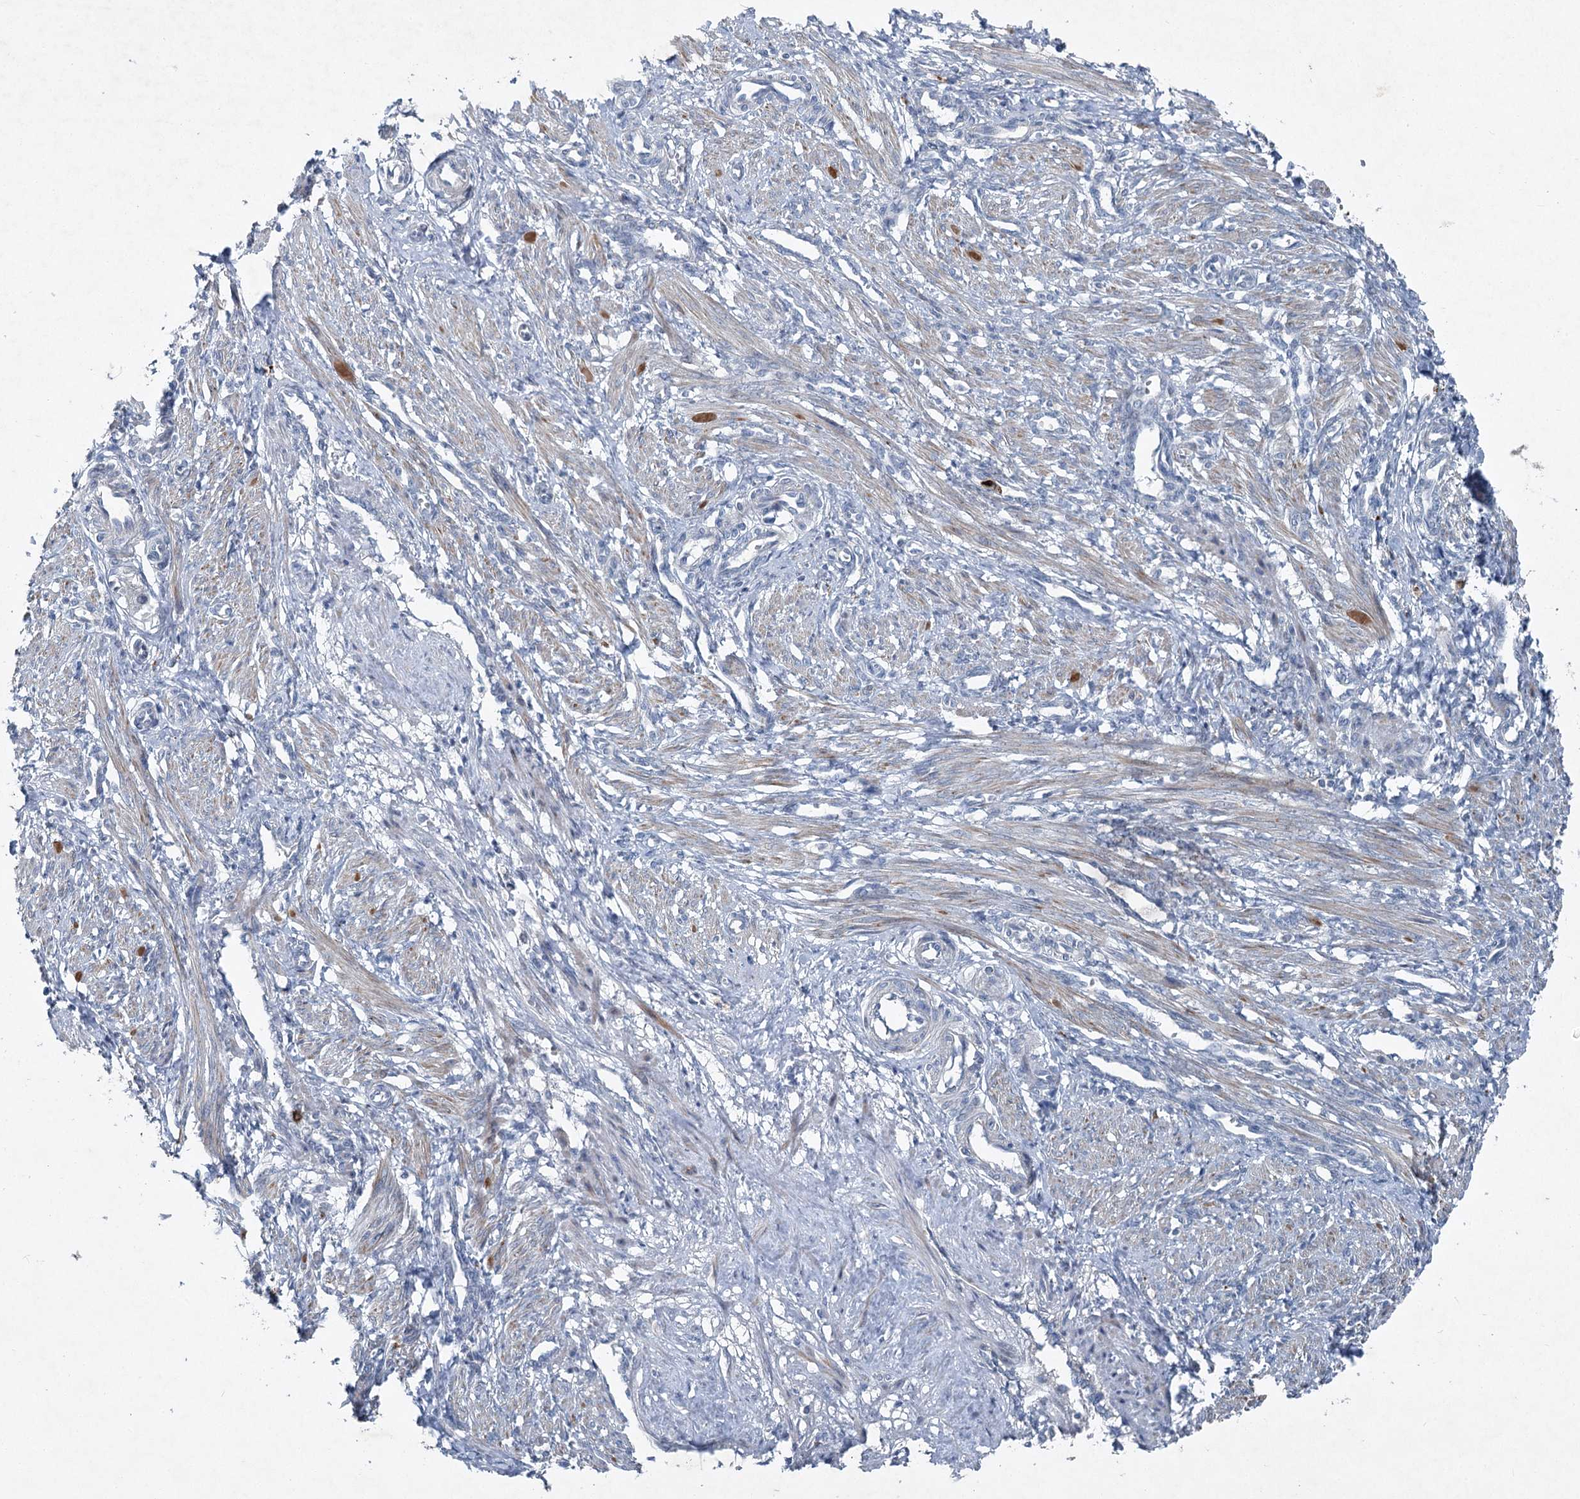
{"staining": {"intensity": "moderate", "quantity": "<25%", "location": "cytoplasmic/membranous"}, "tissue": "smooth muscle", "cell_type": "Smooth muscle cells", "image_type": "normal", "snomed": [{"axis": "morphology", "description": "Normal tissue, NOS"}, {"axis": "topography", "description": "Endometrium"}], "caption": "This is an image of IHC staining of benign smooth muscle, which shows moderate staining in the cytoplasmic/membranous of smooth muscle cells.", "gene": "ENSG00000285330", "patient": {"sex": "female", "age": 33}}